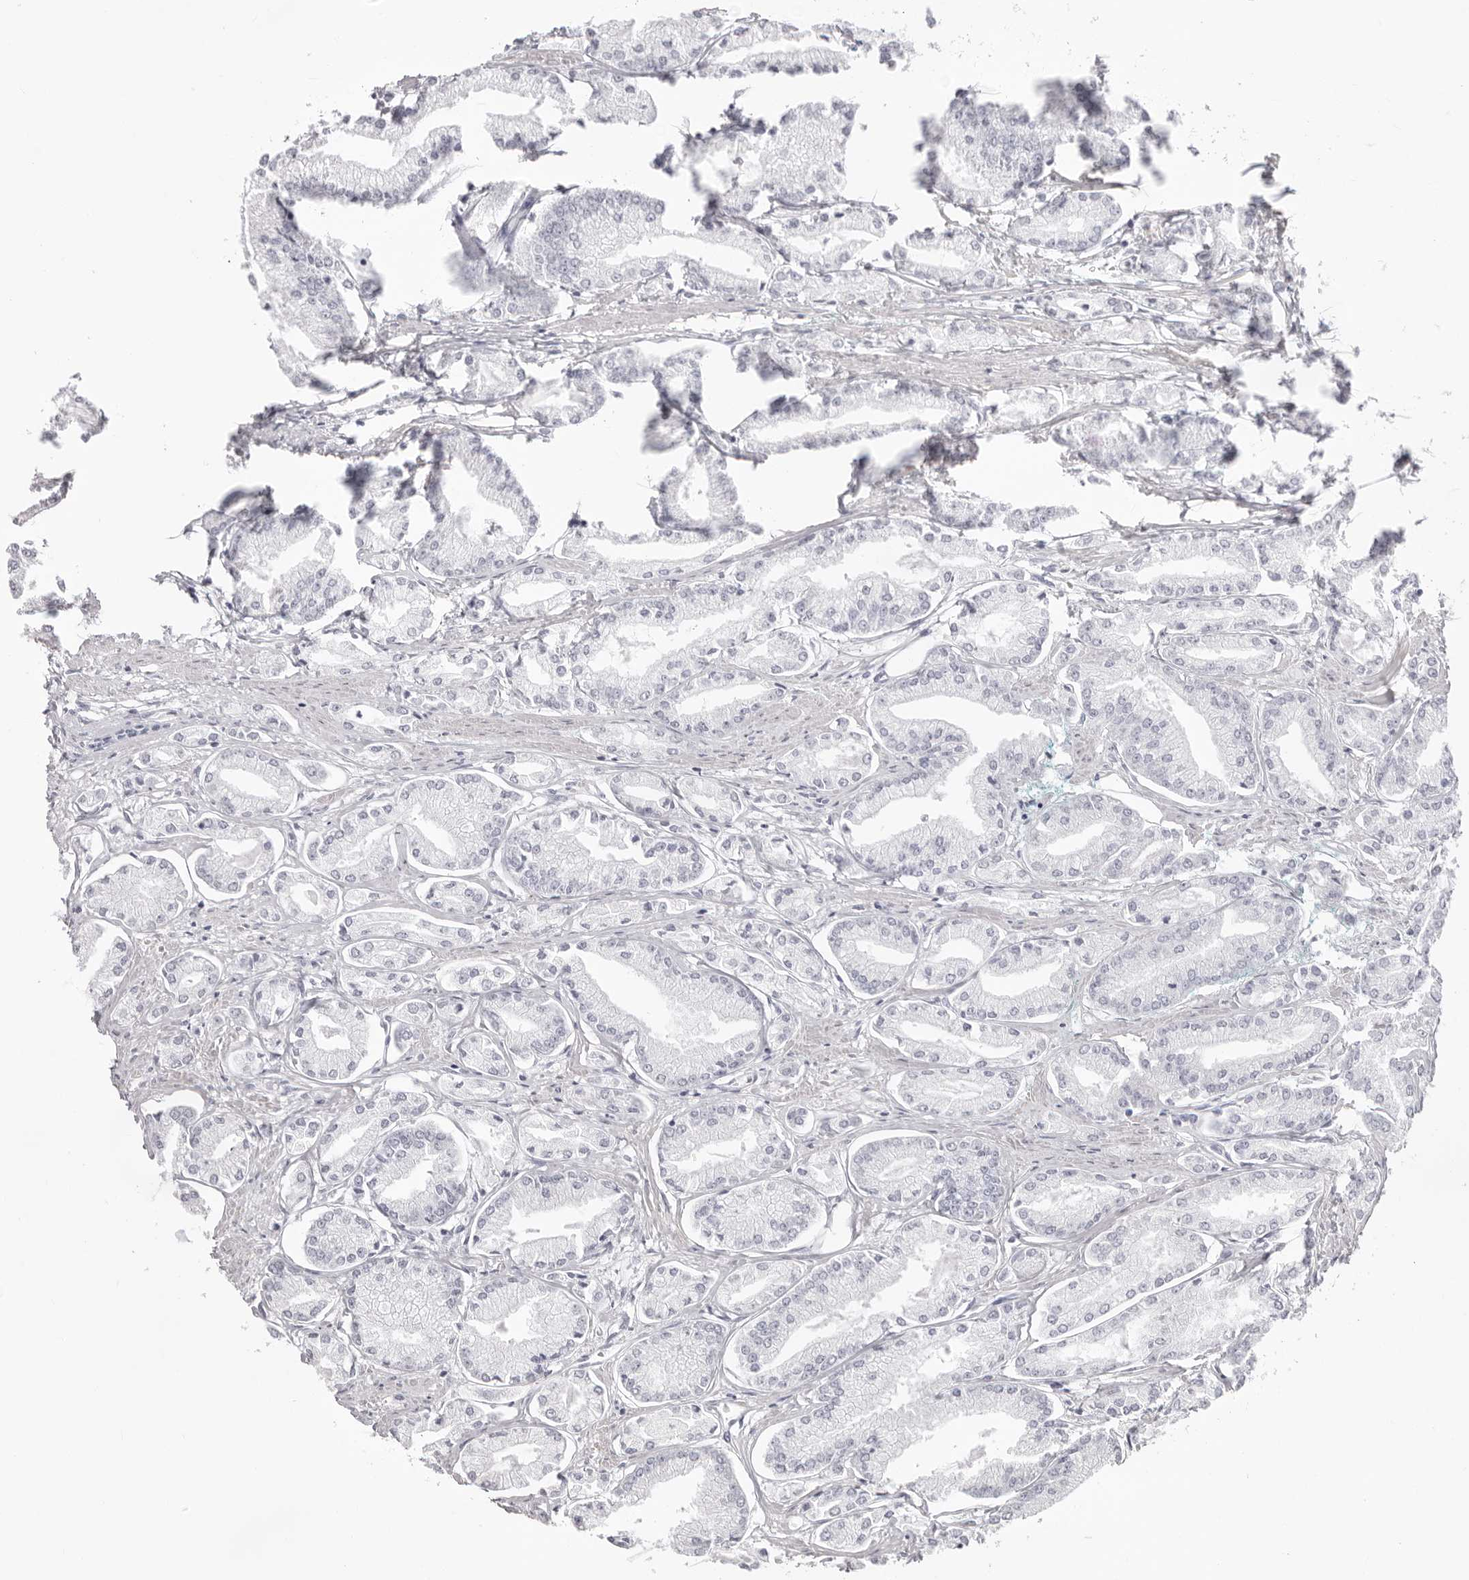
{"staining": {"intensity": "negative", "quantity": "none", "location": "none"}, "tissue": "prostate cancer", "cell_type": "Tumor cells", "image_type": "cancer", "snomed": [{"axis": "morphology", "description": "Adenocarcinoma, Low grade"}, {"axis": "topography", "description": "Prostate"}], "caption": "Immunohistochemical staining of prostate cancer exhibits no significant positivity in tumor cells. The staining is performed using DAB brown chromogen with nuclei counter-stained in using hematoxylin.", "gene": "INSL3", "patient": {"sex": "male", "age": 52}}